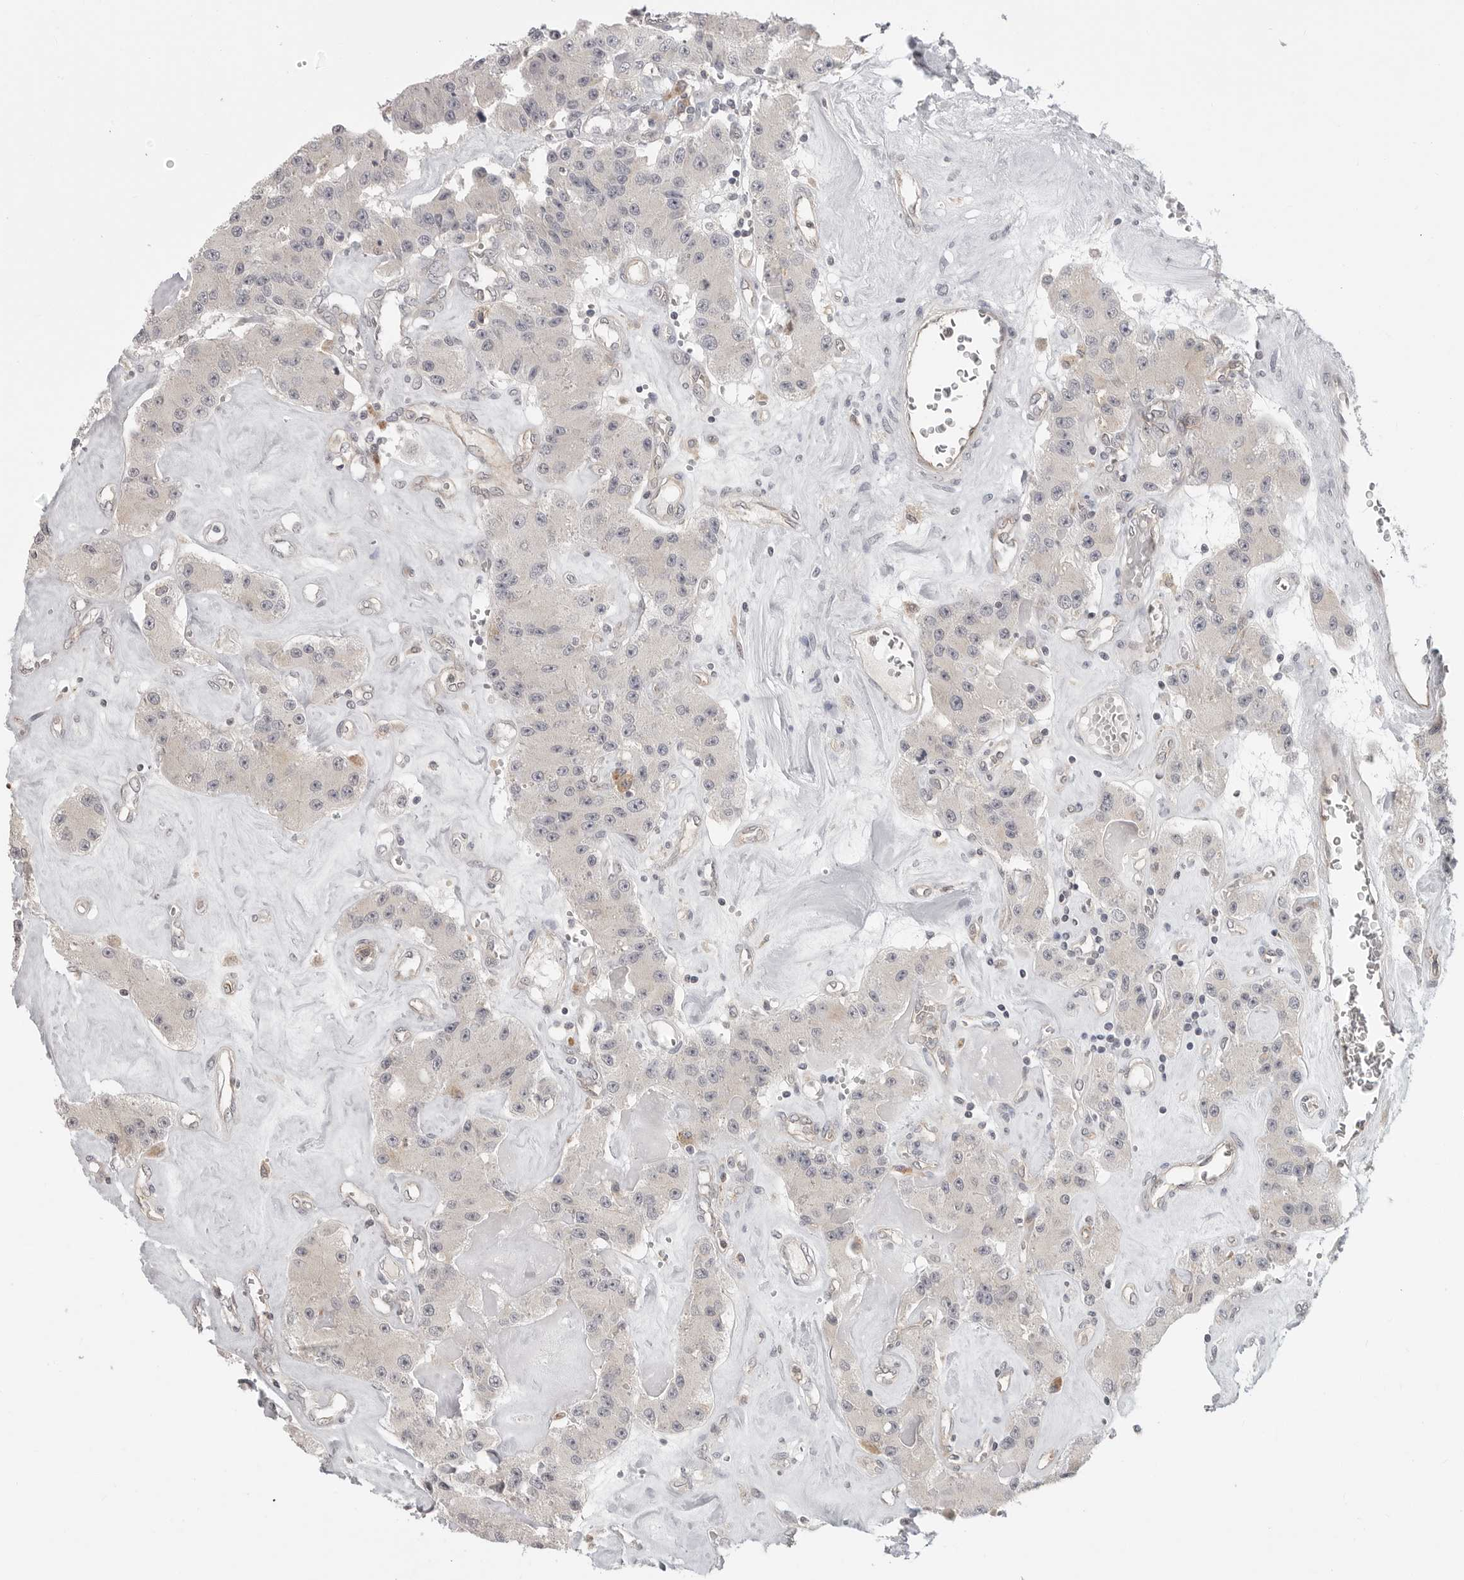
{"staining": {"intensity": "negative", "quantity": "none", "location": "none"}, "tissue": "carcinoid", "cell_type": "Tumor cells", "image_type": "cancer", "snomed": [{"axis": "morphology", "description": "Carcinoid, malignant, NOS"}, {"axis": "topography", "description": "Pancreas"}], "caption": "This is an immunohistochemistry micrograph of human carcinoid (malignant). There is no expression in tumor cells.", "gene": "IFNGR1", "patient": {"sex": "male", "age": 41}}